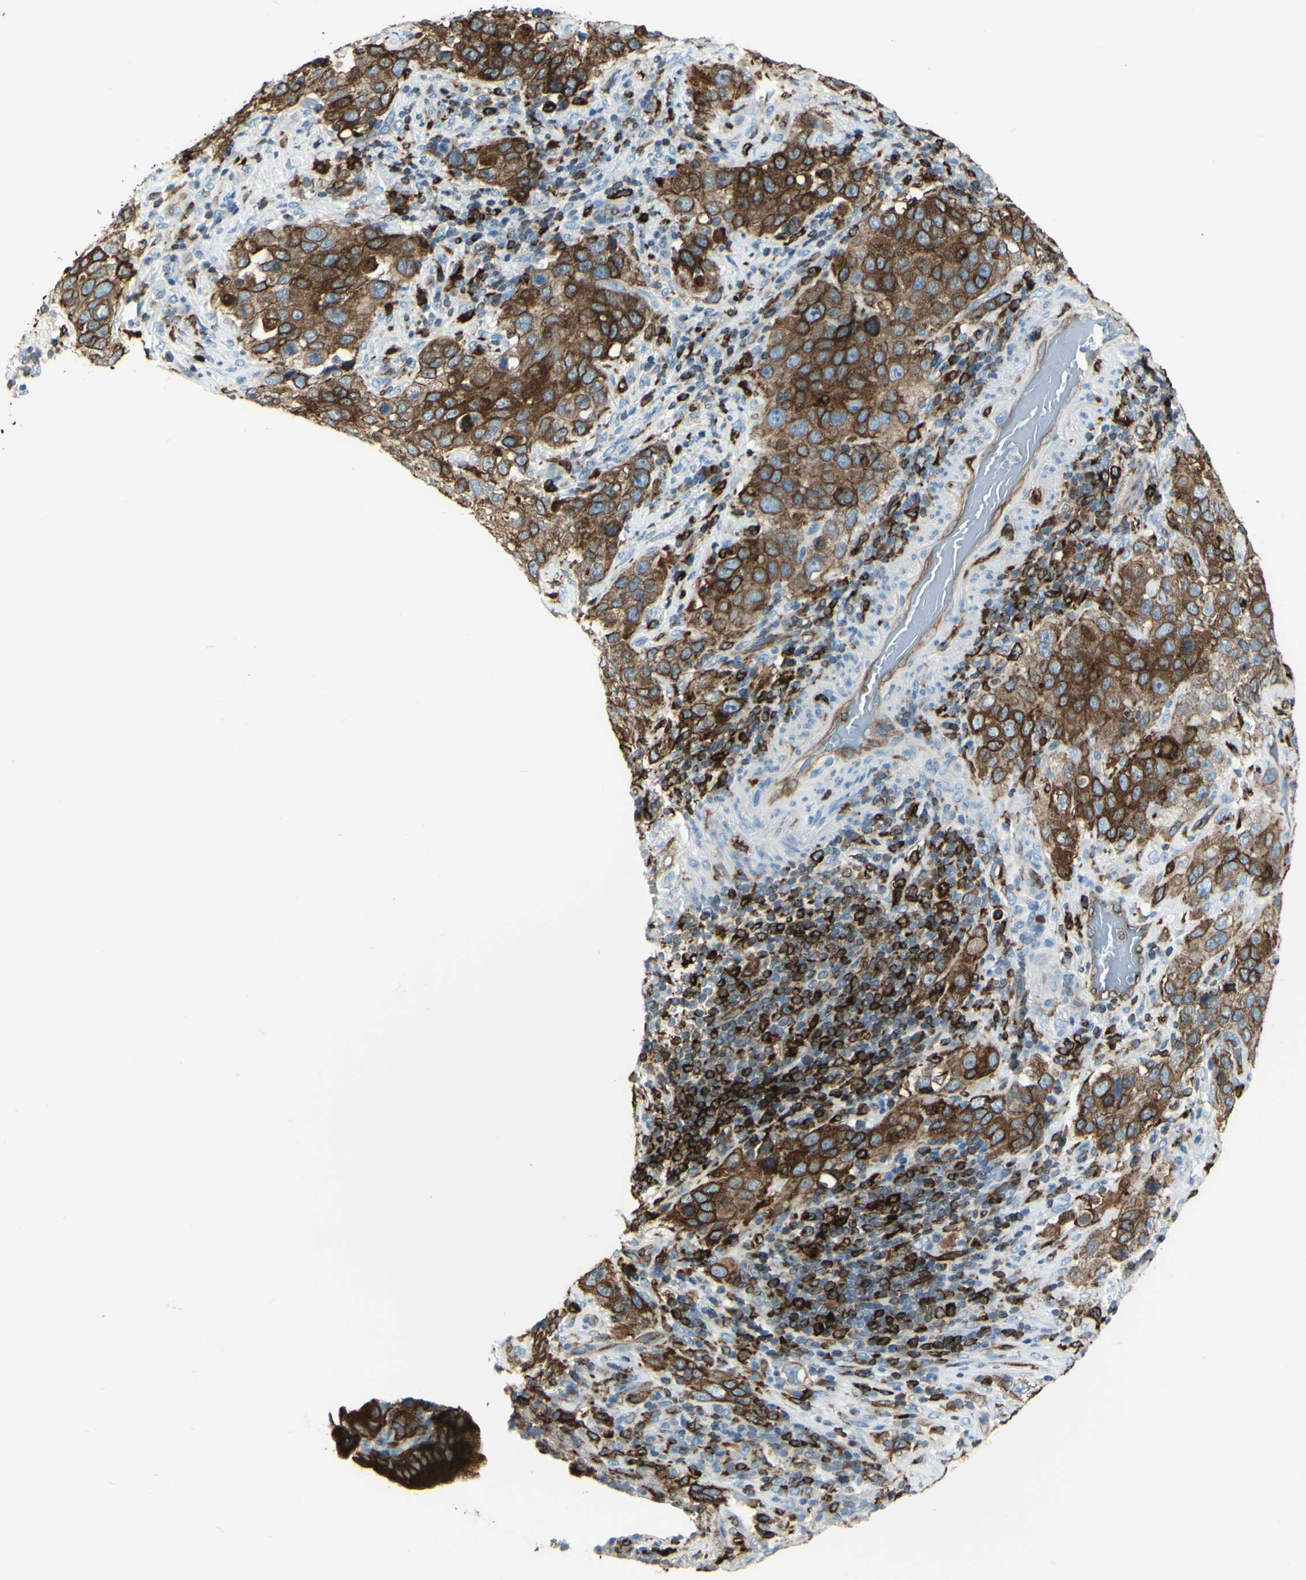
{"staining": {"intensity": "strong", "quantity": ">75%", "location": "cytoplasmic/membranous"}, "tissue": "stomach cancer", "cell_type": "Tumor cells", "image_type": "cancer", "snomed": [{"axis": "morphology", "description": "Normal tissue, NOS"}, {"axis": "morphology", "description": "Adenocarcinoma, NOS"}, {"axis": "topography", "description": "Stomach"}], "caption": "Tumor cells demonstrate strong cytoplasmic/membranous staining in approximately >75% of cells in adenocarcinoma (stomach).", "gene": "CD74", "patient": {"sex": "male", "age": 48}}